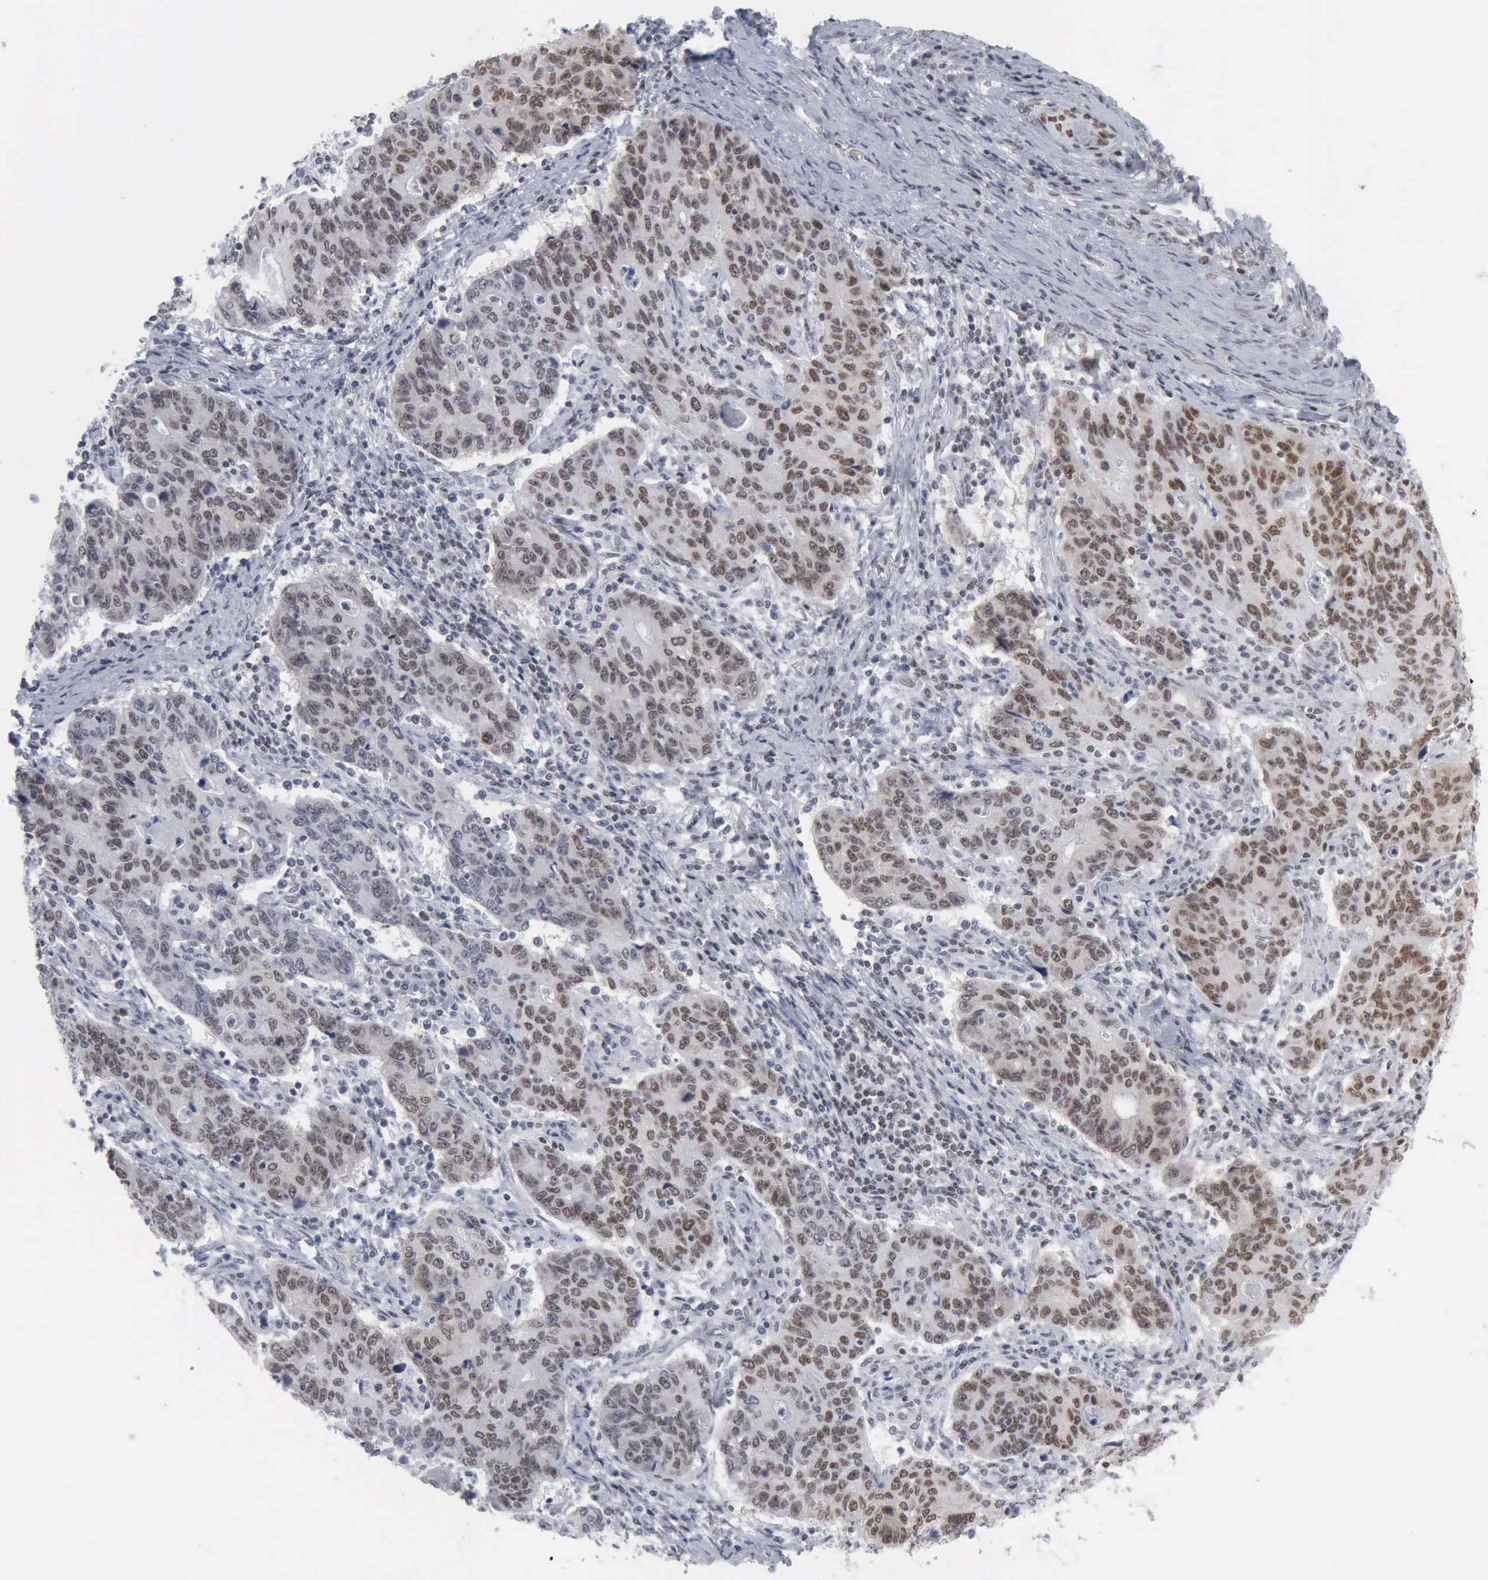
{"staining": {"intensity": "moderate", "quantity": ">75%", "location": "nuclear"}, "tissue": "stomach cancer", "cell_type": "Tumor cells", "image_type": "cancer", "snomed": [{"axis": "morphology", "description": "Adenocarcinoma, NOS"}, {"axis": "topography", "description": "Esophagus"}, {"axis": "topography", "description": "Stomach"}], "caption": "Immunohistochemical staining of human stomach cancer shows moderate nuclear protein expression in approximately >75% of tumor cells.", "gene": "XPA", "patient": {"sex": "male", "age": 74}}